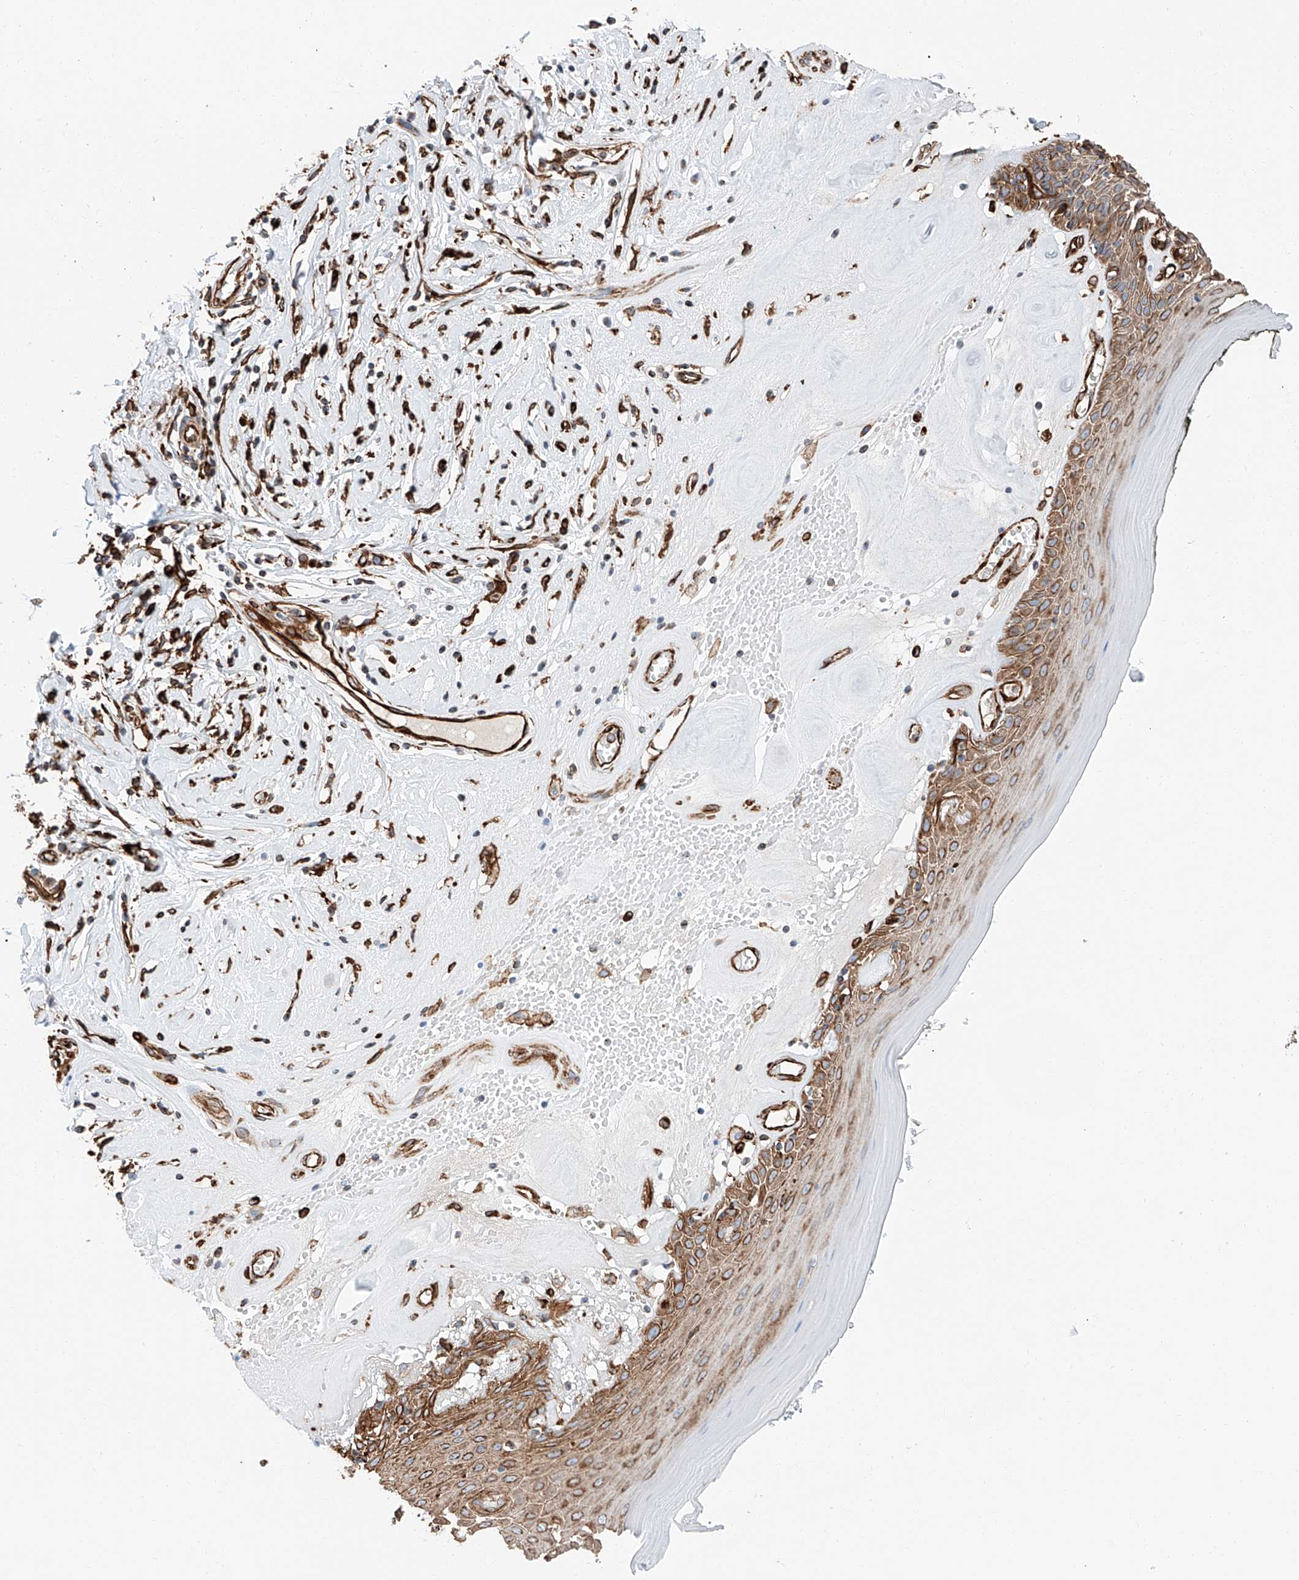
{"staining": {"intensity": "moderate", "quantity": ">75%", "location": "cytoplasmic/membranous"}, "tissue": "skin", "cell_type": "Epidermal cells", "image_type": "normal", "snomed": [{"axis": "morphology", "description": "Normal tissue, NOS"}, {"axis": "morphology", "description": "Inflammation, NOS"}, {"axis": "topography", "description": "Vulva"}], "caption": "IHC image of unremarkable skin: human skin stained using immunohistochemistry (IHC) displays medium levels of moderate protein expression localized specifically in the cytoplasmic/membranous of epidermal cells, appearing as a cytoplasmic/membranous brown color.", "gene": "ZNF804A", "patient": {"sex": "female", "age": 84}}